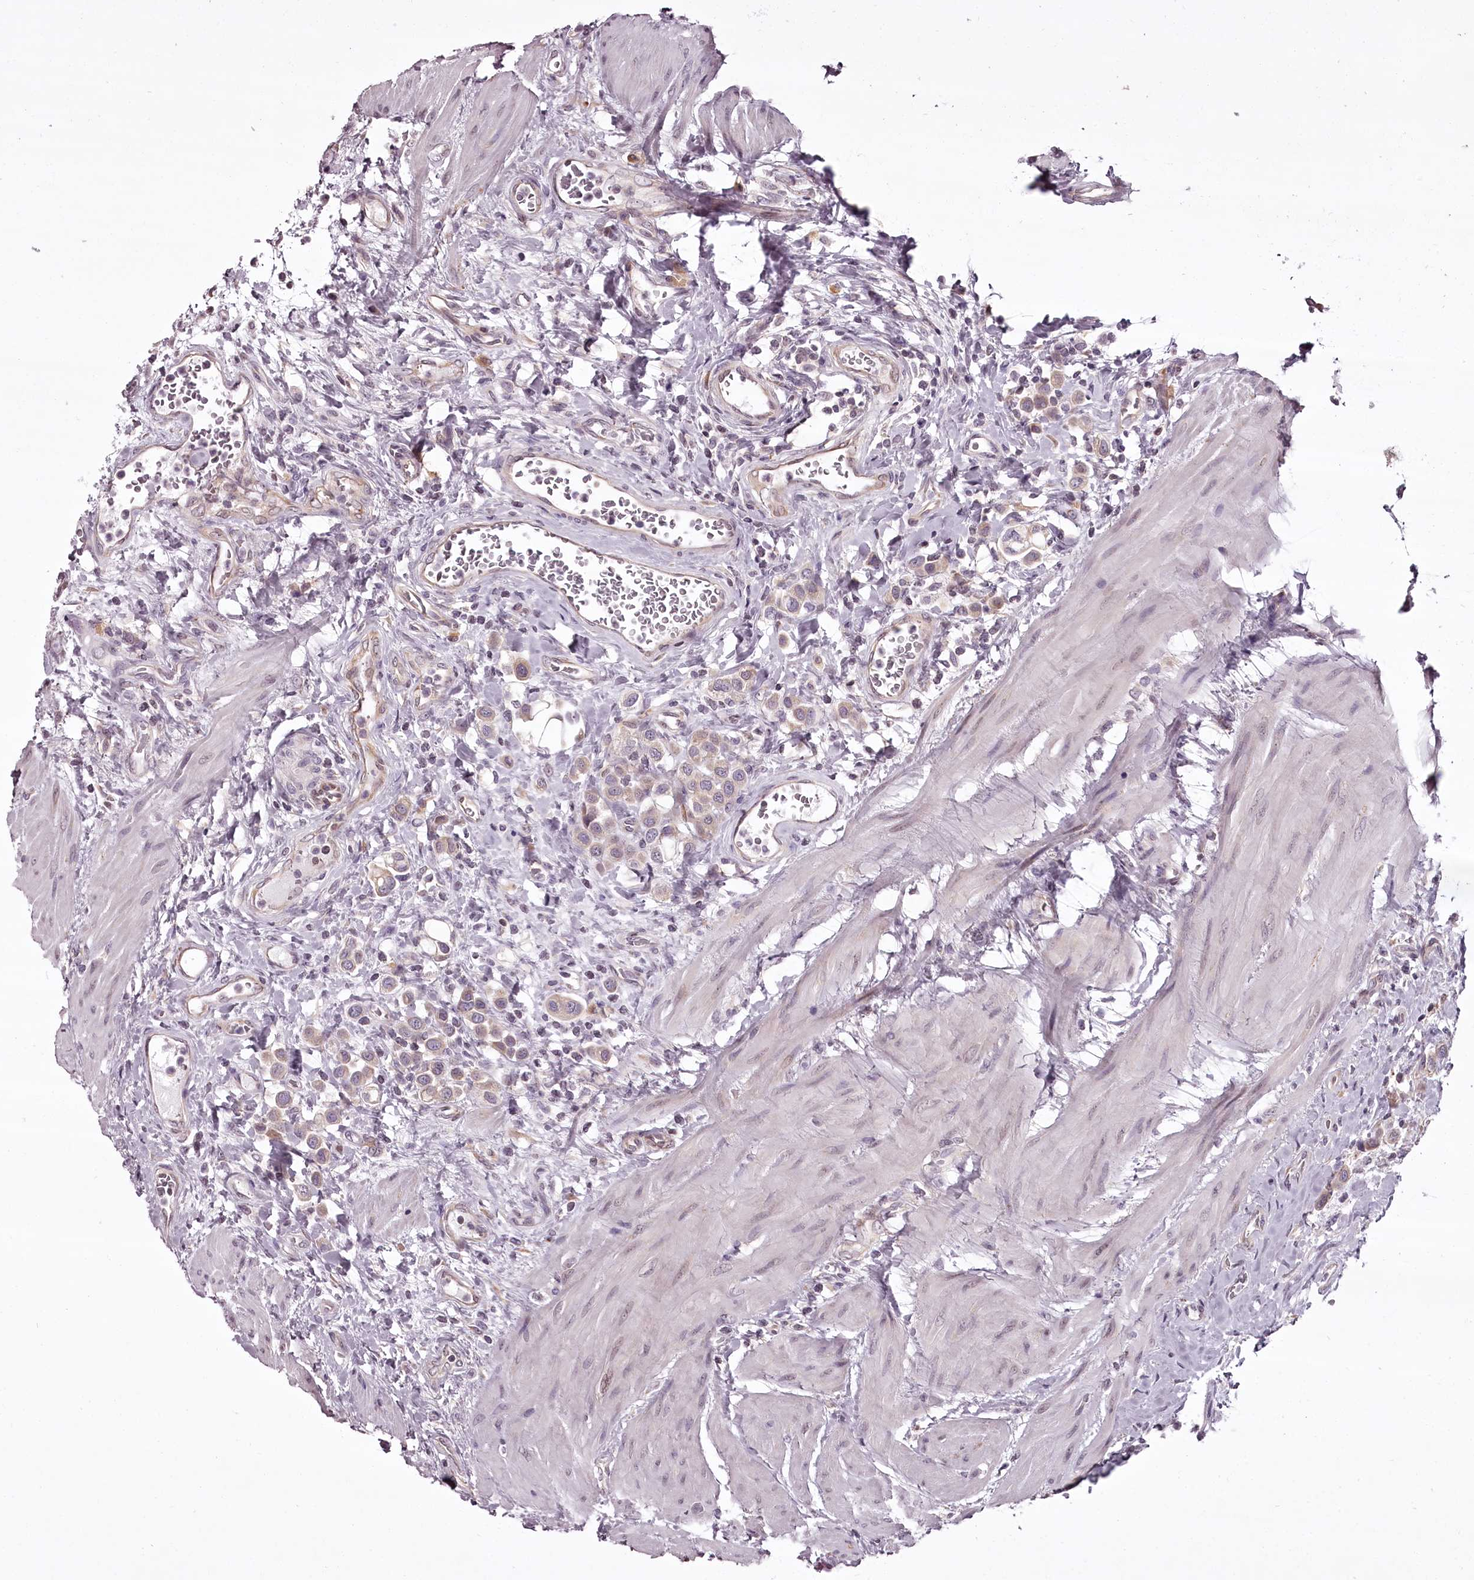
{"staining": {"intensity": "weak", "quantity": "25%-75%", "location": "cytoplasmic/membranous,nuclear"}, "tissue": "urothelial cancer", "cell_type": "Tumor cells", "image_type": "cancer", "snomed": [{"axis": "morphology", "description": "Urothelial carcinoma, High grade"}, {"axis": "topography", "description": "Urinary bladder"}], "caption": "Weak cytoplasmic/membranous and nuclear positivity for a protein is present in about 25%-75% of tumor cells of urothelial cancer using immunohistochemistry (IHC).", "gene": "CCDC92", "patient": {"sex": "male", "age": 50}}